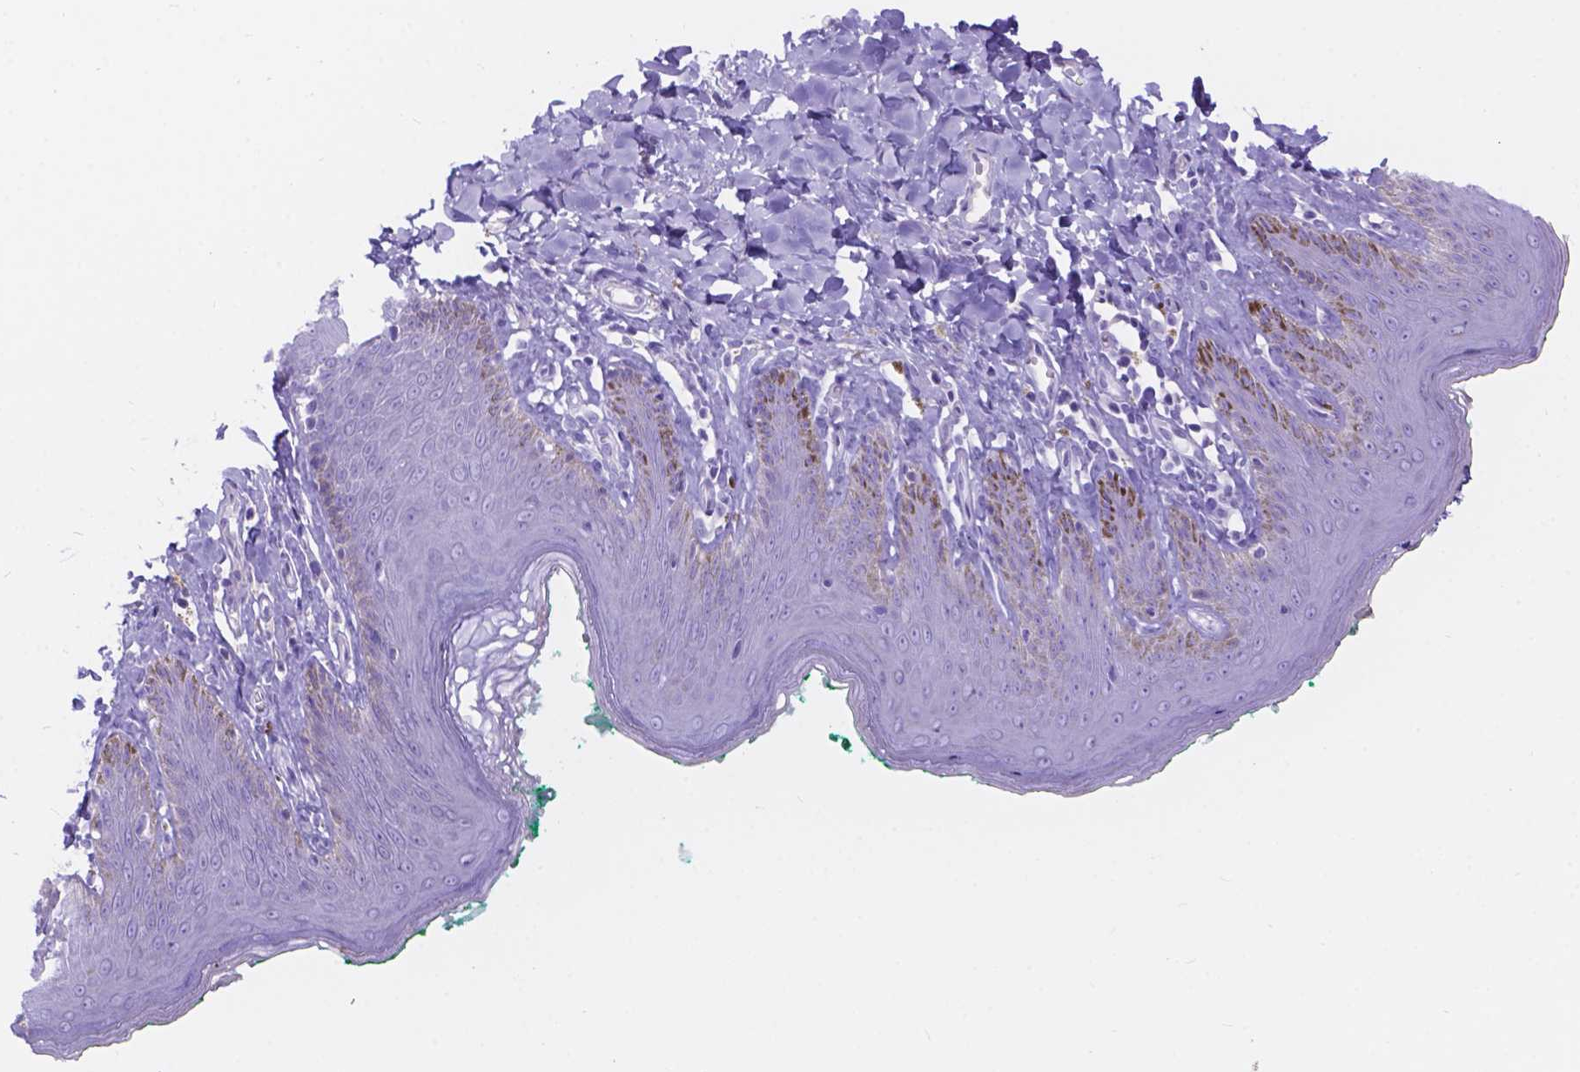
{"staining": {"intensity": "negative", "quantity": "none", "location": "none"}, "tissue": "skin", "cell_type": "Epidermal cells", "image_type": "normal", "snomed": [{"axis": "morphology", "description": "Normal tissue, NOS"}, {"axis": "topography", "description": "Vulva"}, {"axis": "topography", "description": "Peripheral nerve tissue"}], "caption": "Epidermal cells are negative for protein expression in normal human skin. (DAB (3,3'-diaminobenzidine) immunohistochemistry (IHC), high magnification).", "gene": "KLHL10", "patient": {"sex": "female", "age": 66}}